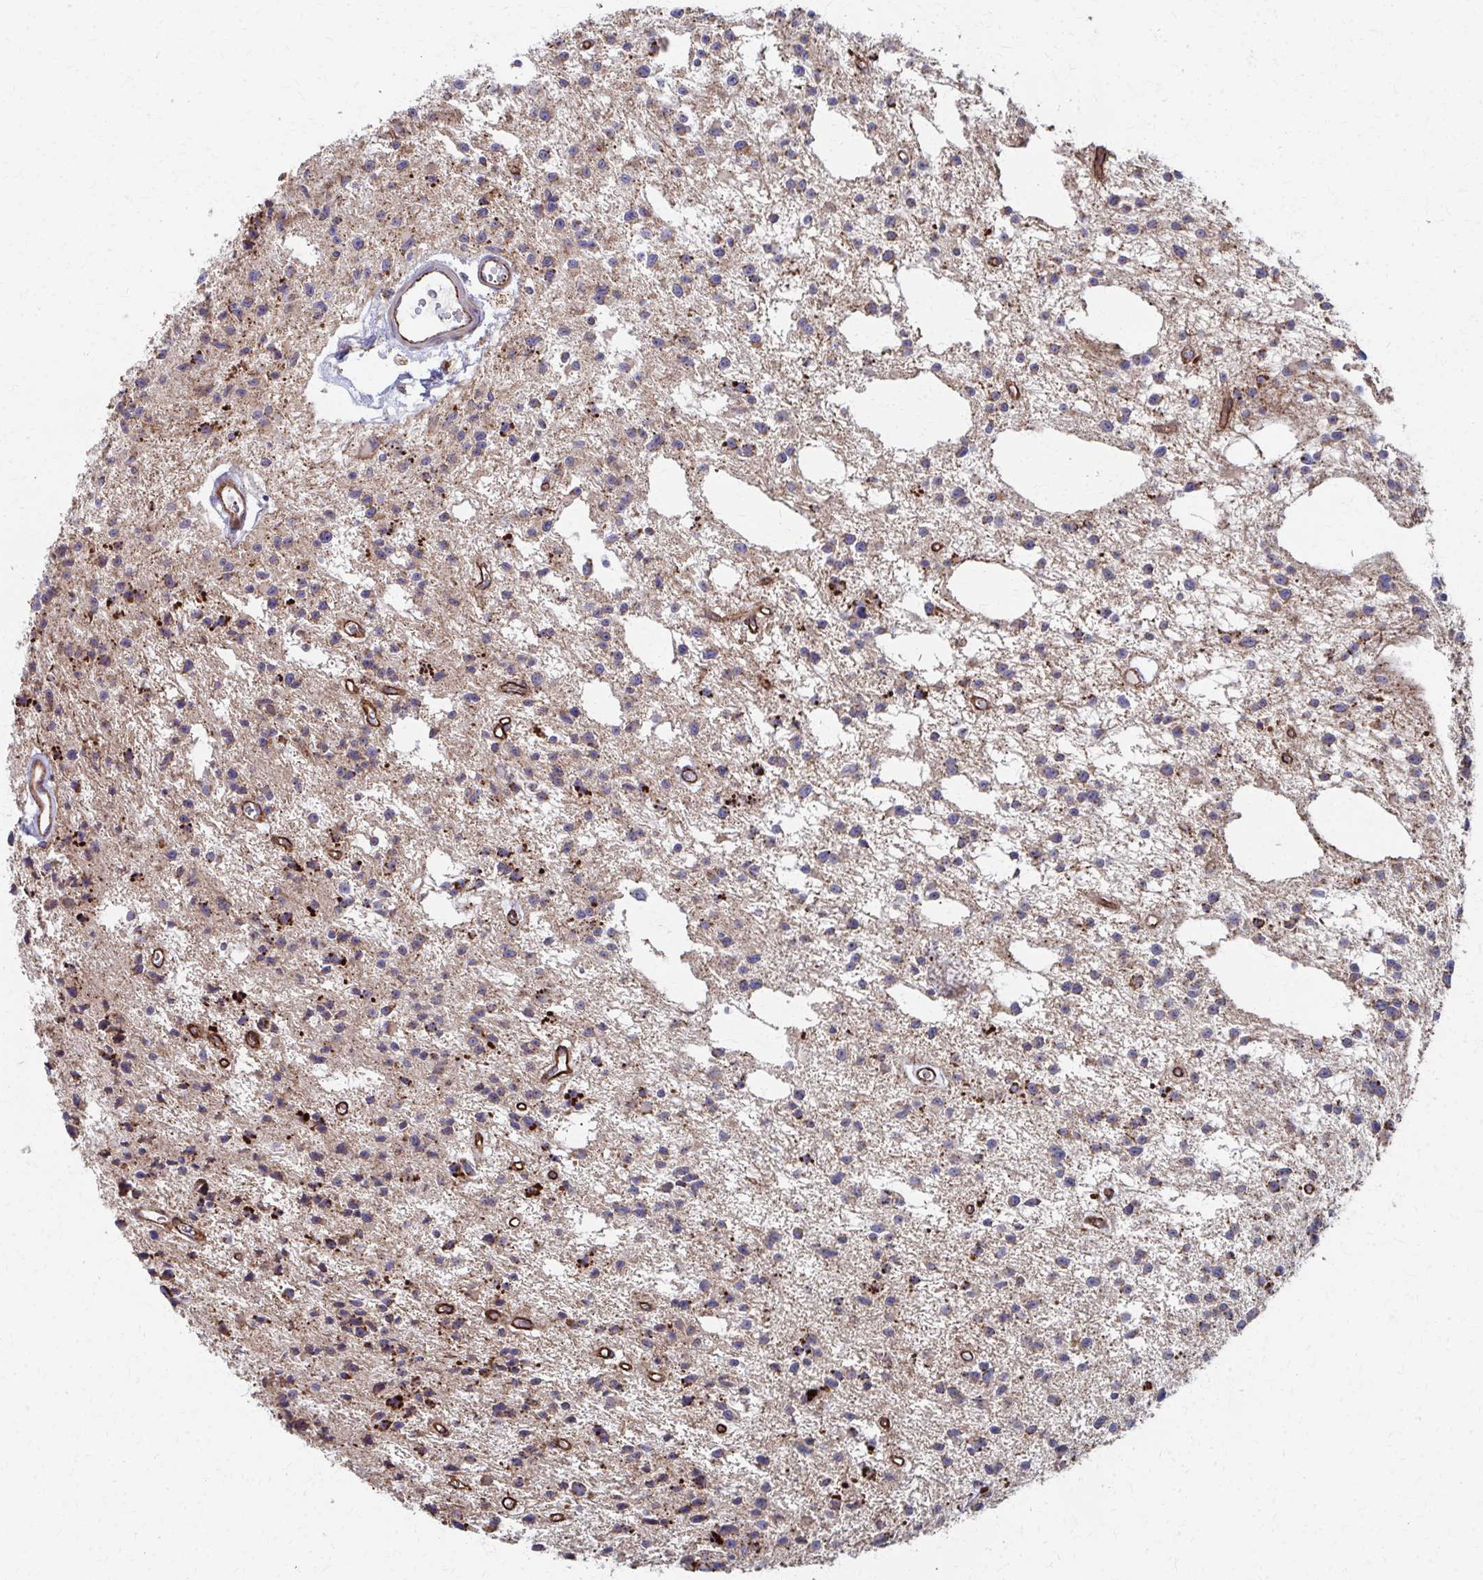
{"staining": {"intensity": "moderate", "quantity": "25%-75%", "location": "cytoplasmic/membranous"}, "tissue": "glioma", "cell_type": "Tumor cells", "image_type": "cancer", "snomed": [{"axis": "morphology", "description": "Glioma, malignant, Low grade"}, {"axis": "topography", "description": "Brain"}], "caption": "Immunohistochemical staining of human malignant glioma (low-grade) displays medium levels of moderate cytoplasmic/membranous expression in approximately 25%-75% of tumor cells. (brown staining indicates protein expression, while blue staining denotes nuclei).", "gene": "FAHD1", "patient": {"sex": "male", "age": 43}}